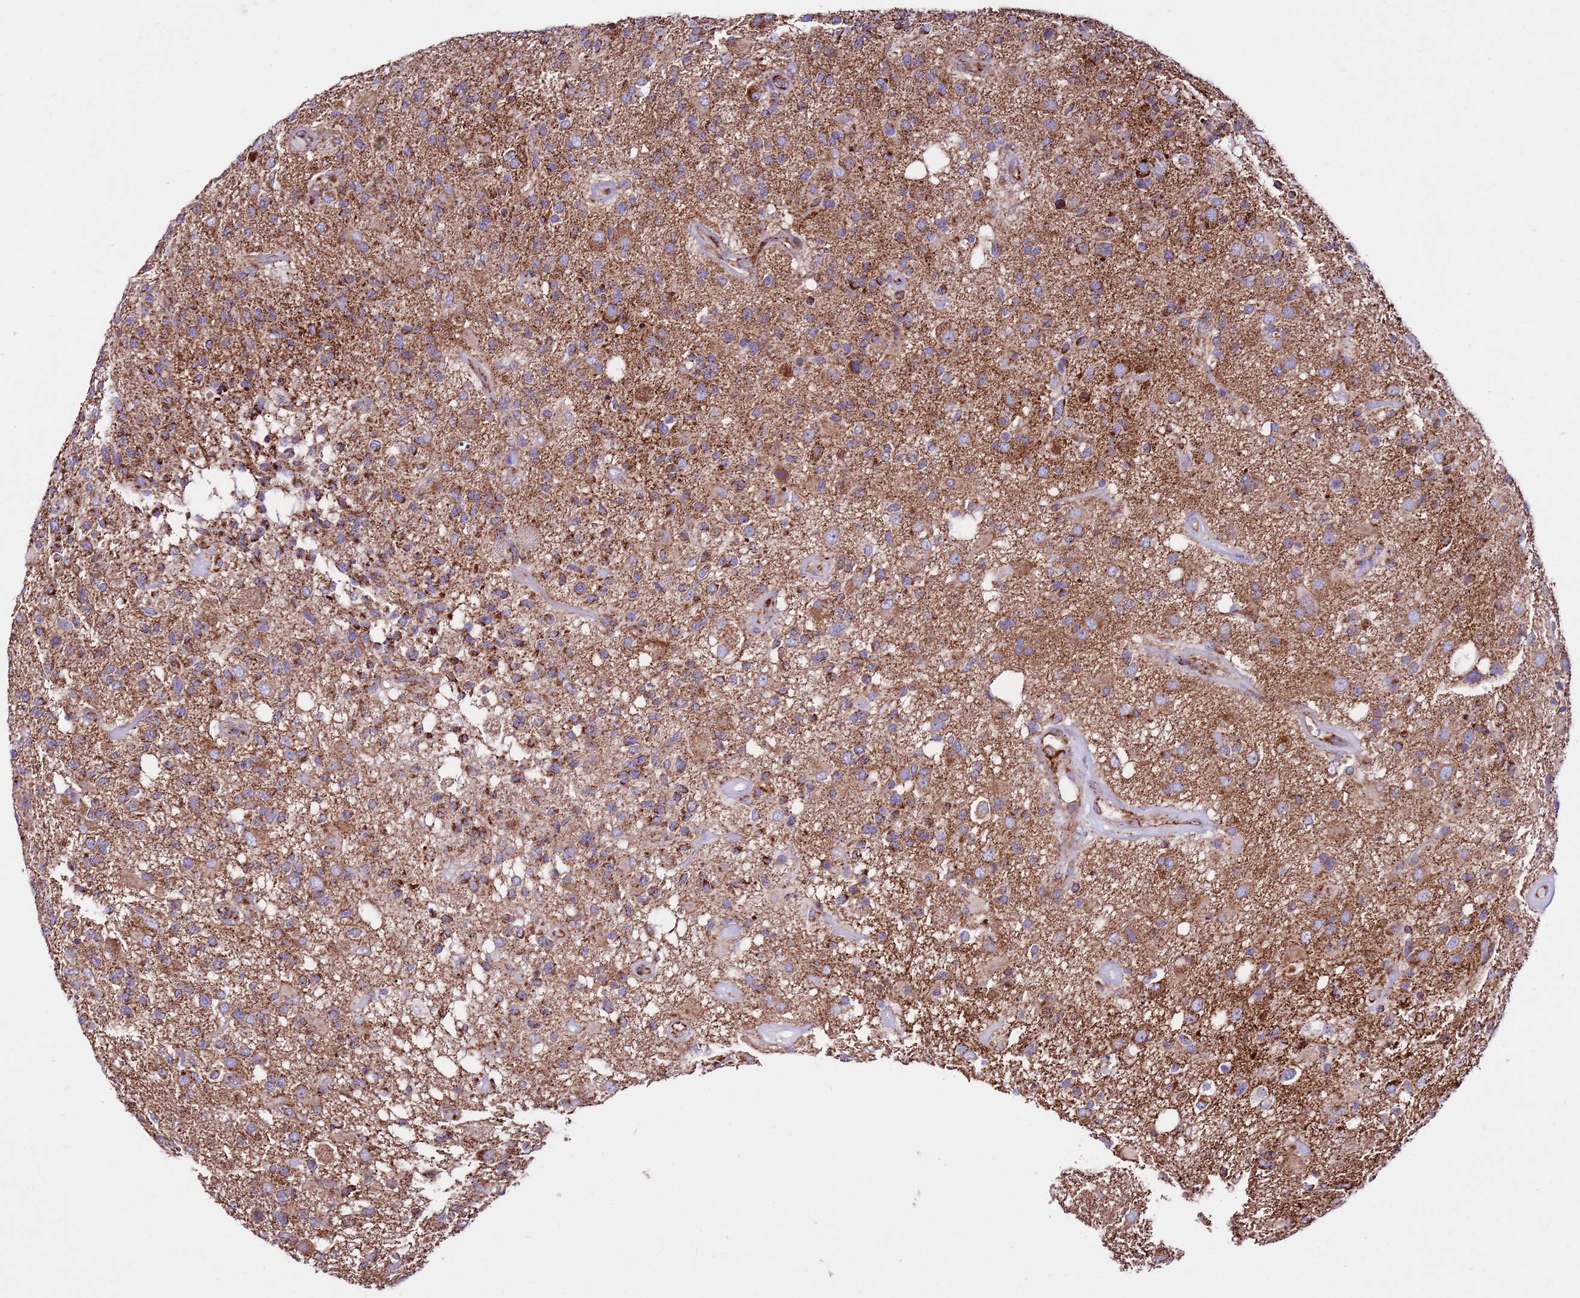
{"staining": {"intensity": "moderate", "quantity": ">75%", "location": "cytoplasmic/membranous"}, "tissue": "glioma", "cell_type": "Tumor cells", "image_type": "cancer", "snomed": [{"axis": "morphology", "description": "Glioma, malignant, High grade"}, {"axis": "morphology", "description": "Glioblastoma, NOS"}, {"axis": "topography", "description": "Brain"}], "caption": "Immunohistochemistry histopathology image of neoplastic tissue: human malignant glioma (high-grade) stained using IHC exhibits medium levels of moderate protein expression localized specifically in the cytoplasmic/membranous of tumor cells, appearing as a cytoplasmic/membranous brown color.", "gene": "HECTD4", "patient": {"sex": "male", "age": 60}}